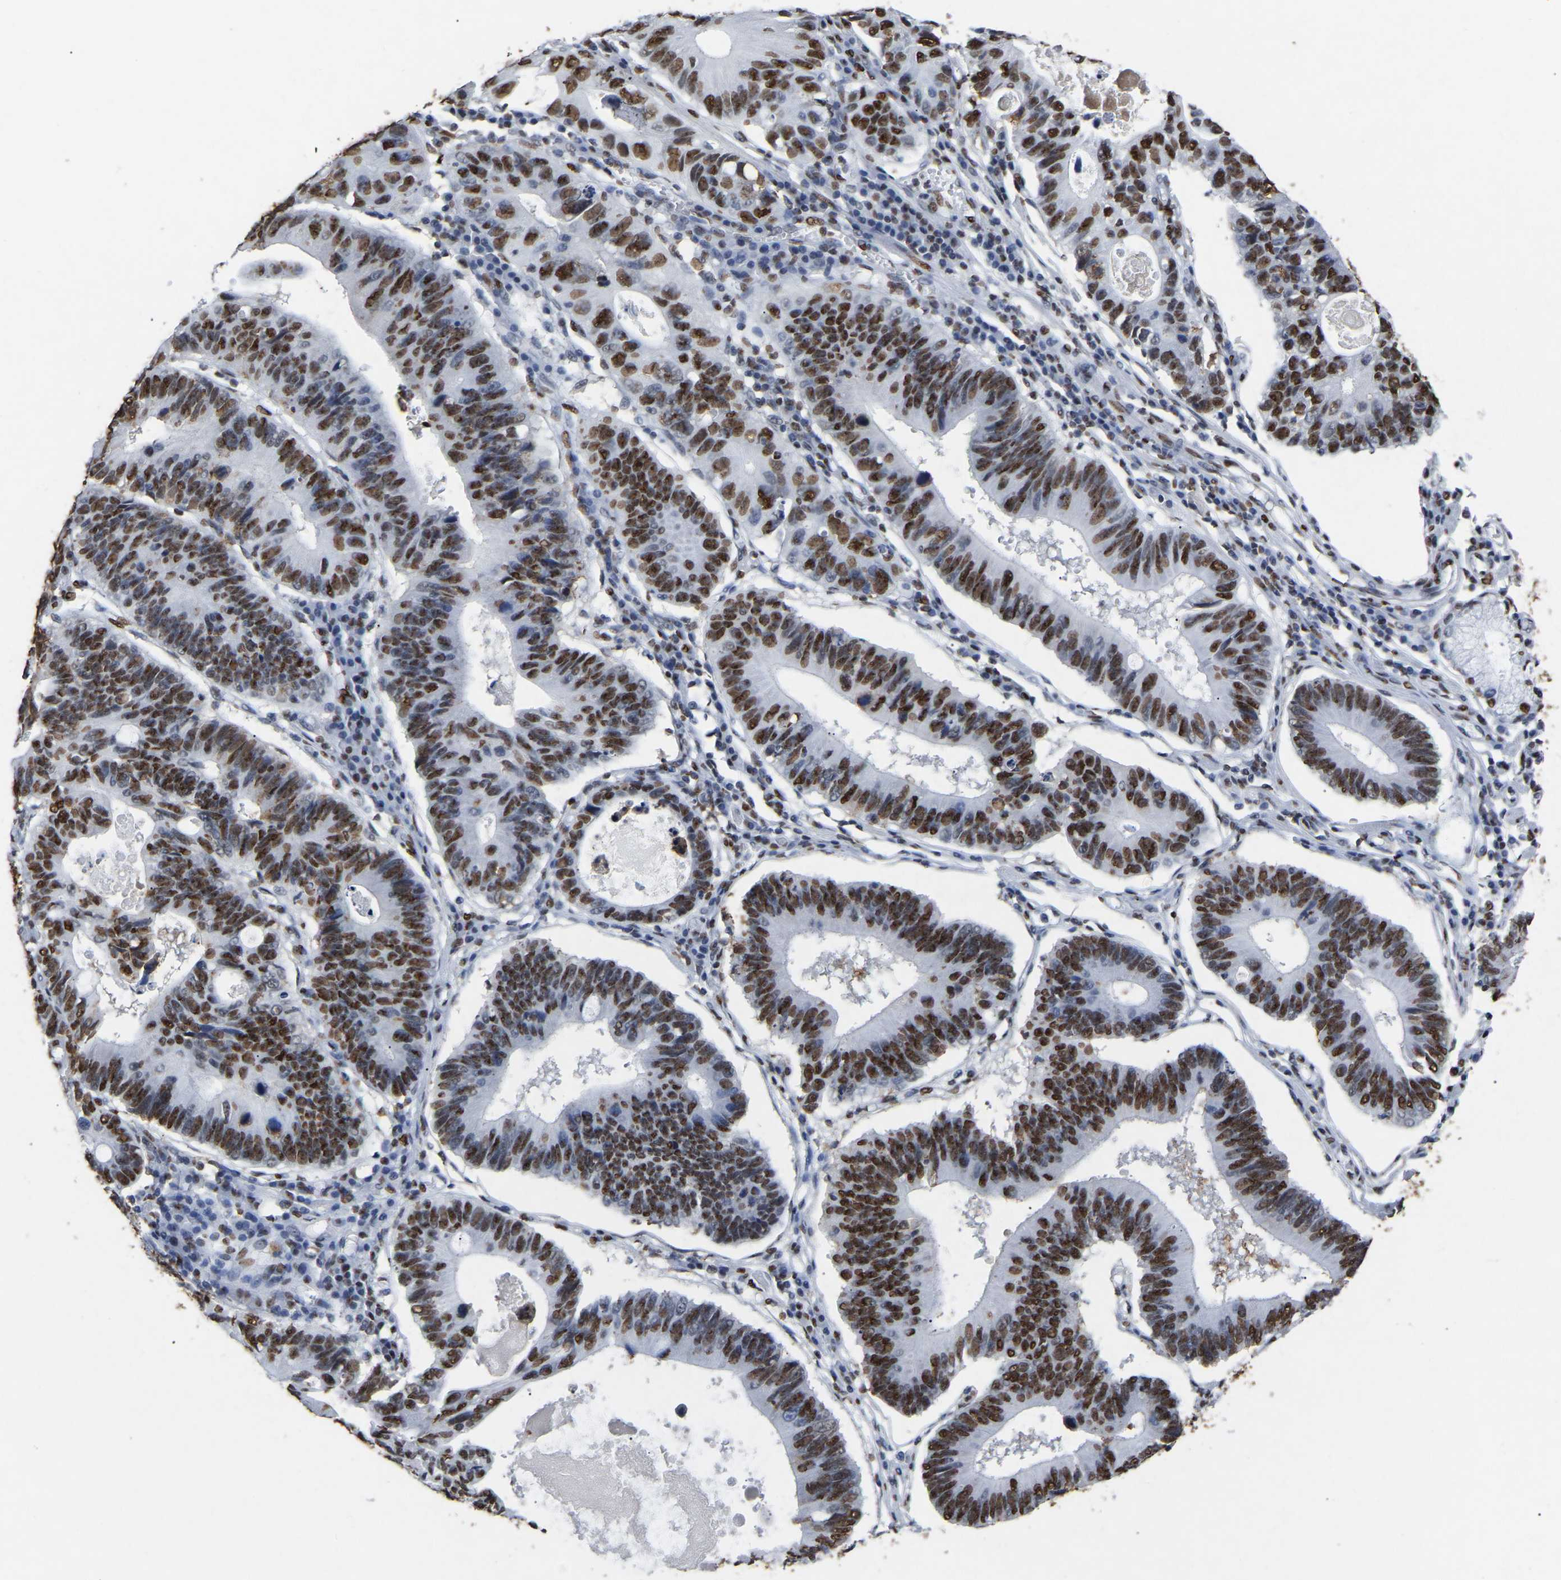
{"staining": {"intensity": "strong", "quantity": ">75%", "location": "nuclear"}, "tissue": "stomach cancer", "cell_type": "Tumor cells", "image_type": "cancer", "snomed": [{"axis": "morphology", "description": "Adenocarcinoma, NOS"}, {"axis": "topography", "description": "Stomach"}], "caption": "The immunohistochemical stain highlights strong nuclear expression in tumor cells of stomach adenocarcinoma tissue. (Brightfield microscopy of DAB IHC at high magnification).", "gene": "RBL2", "patient": {"sex": "male", "age": 59}}